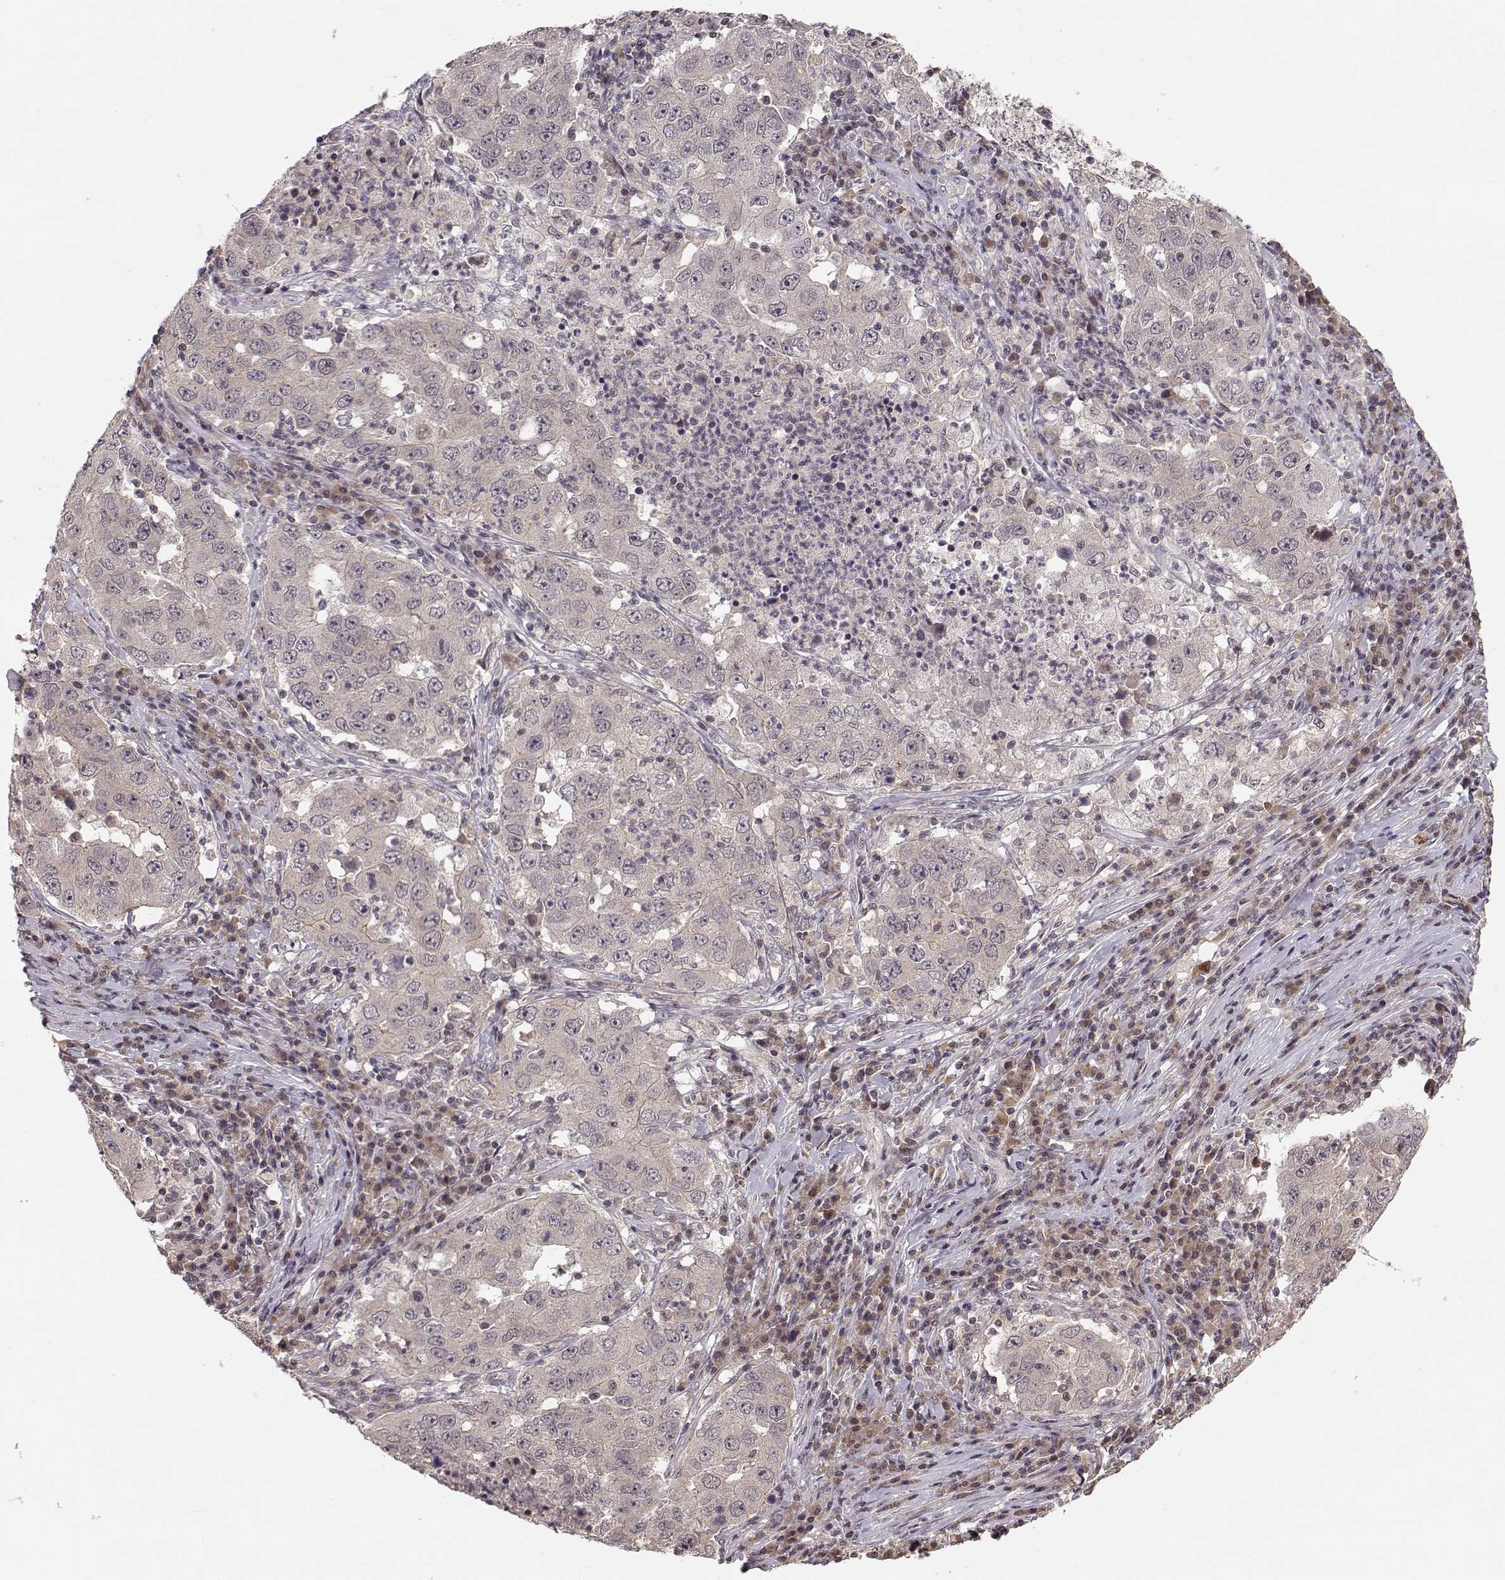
{"staining": {"intensity": "negative", "quantity": "none", "location": "none"}, "tissue": "lung cancer", "cell_type": "Tumor cells", "image_type": "cancer", "snomed": [{"axis": "morphology", "description": "Adenocarcinoma, NOS"}, {"axis": "topography", "description": "Lung"}], "caption": "Tumor cells are negative for brown protein staining in adenocarcinoma (lung).", "gene": "PLEKHG3", "patient": {"sex": "male", "age": 73}}